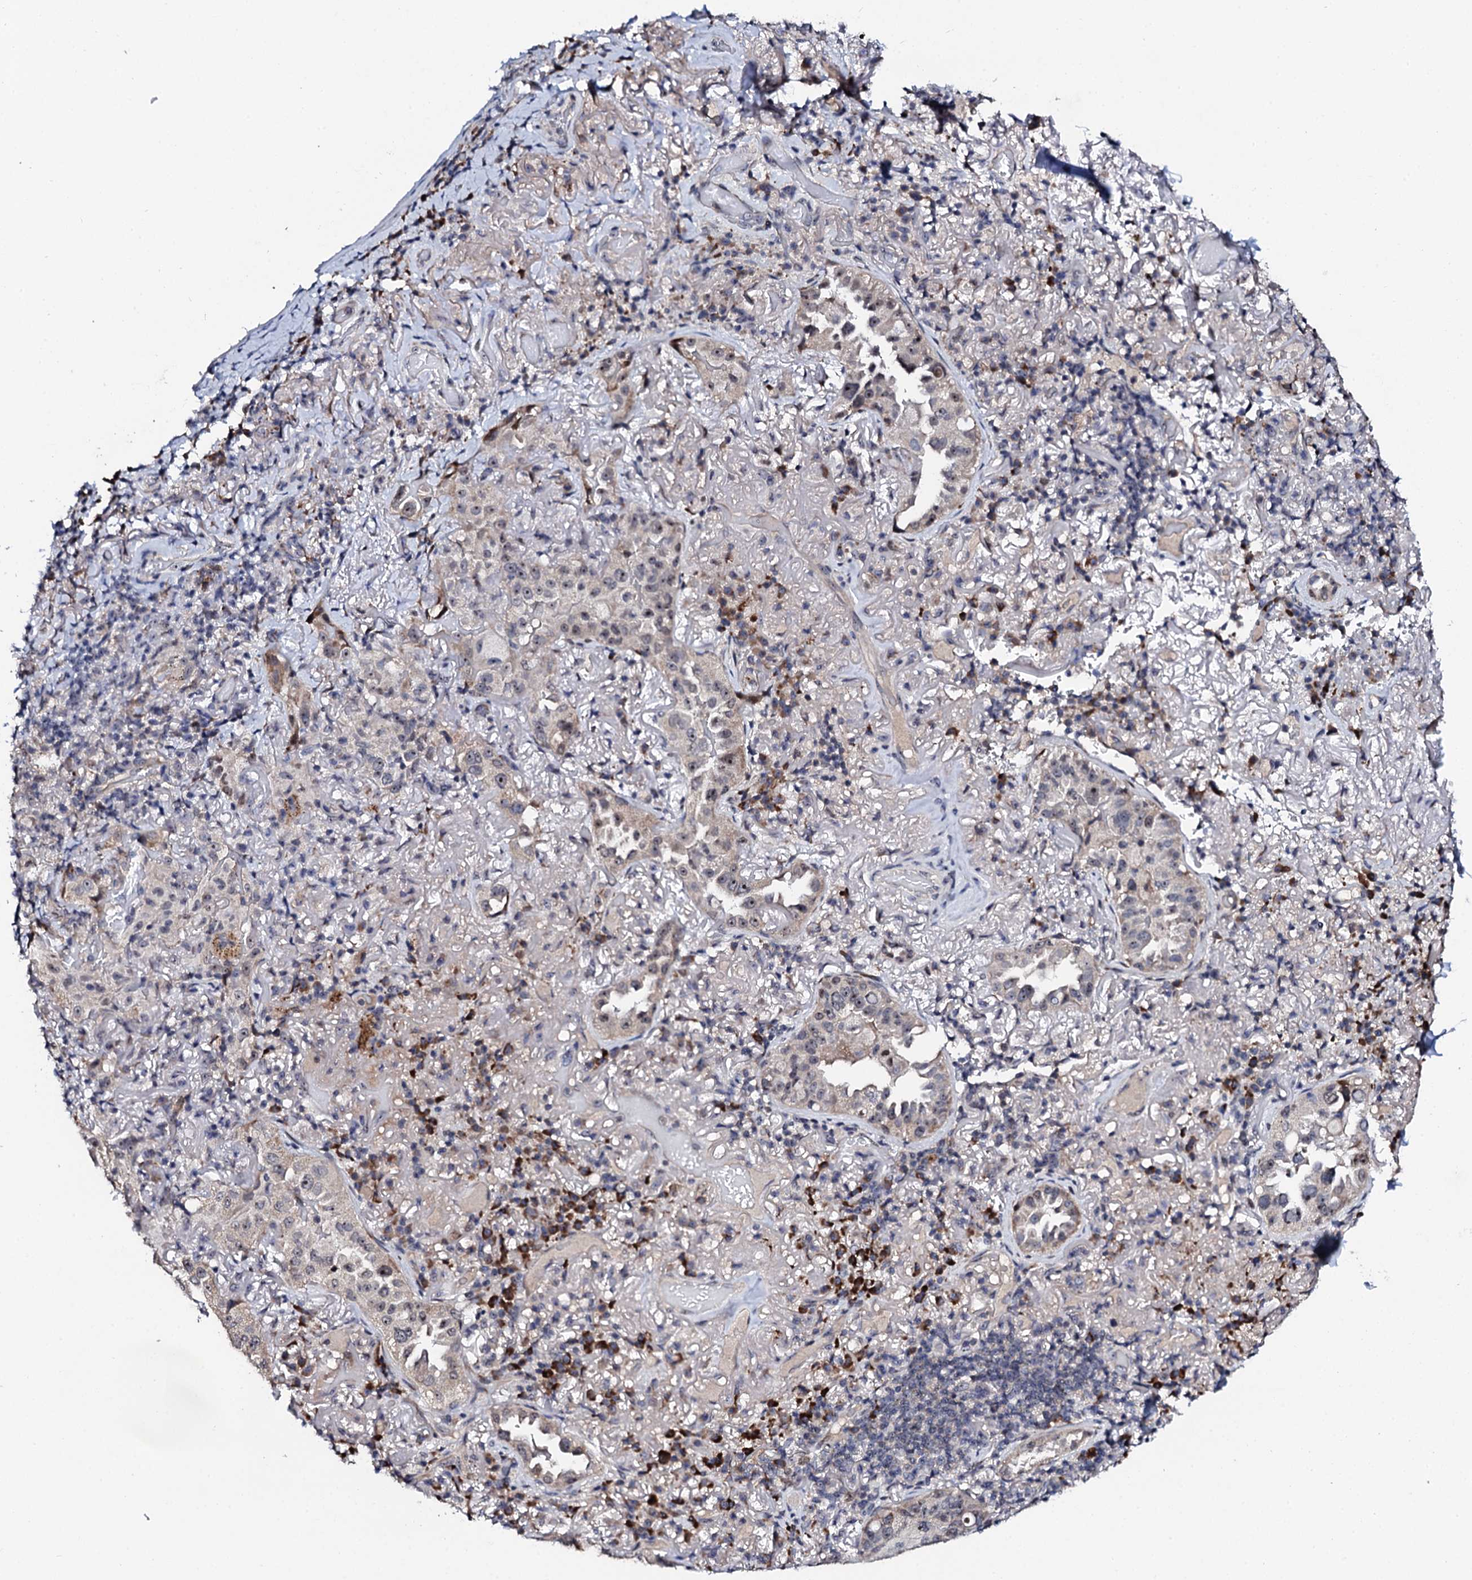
{"staining": {"intensity": "weak", "quantity": "25%-75%", "location": "cytoplasmic/membranous,nuclear"}, "tissue": "lung cancer", "cell_type": "Tumor cells", "image_type": "cancer", "snomed": [{"axis": "morphology", "description": "Adenocarcinoma, NOS"}, {"axis": "topography", "description": "Lung"}], "caption": "The micrograph displays staining of lung cancer (adenocarcinoma), revealing weak cytoplasmic/membranous and nuclear protein staining (brown color) within tumor cells.", "gene": "FAM111A", "patient": {"sex": "female", "age": 69}}